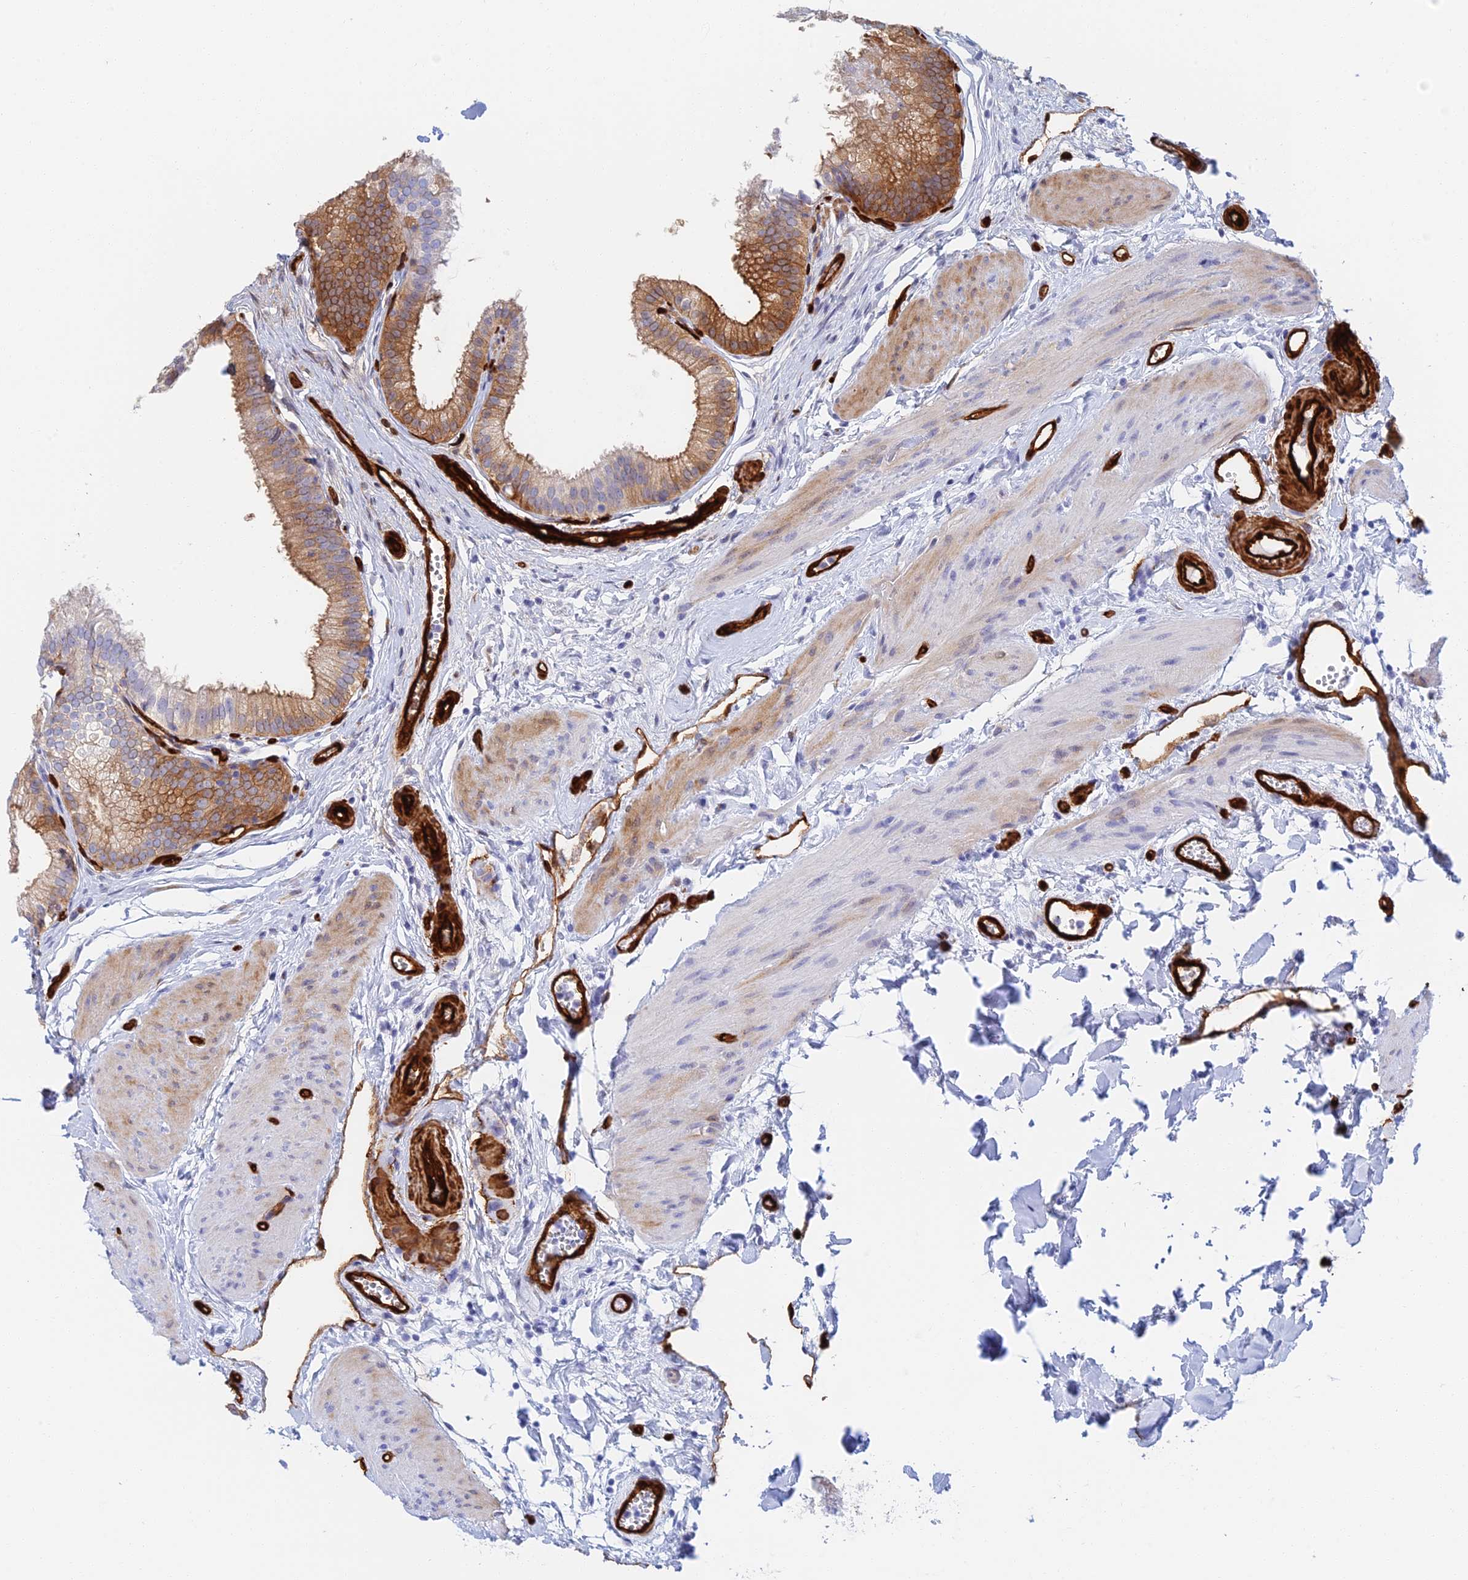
{"staining": {"intensity": "moderate", "quantity": "25%-75%", "location": "cytoplasmic/membranous,nuclear"}, "tissue": "gallbladder", "cell_type": "Glandular cells", "image_type": "normal", "snomed": [{"axis": "morphology", "description": "Normal tissue, NOS"}, {"axis": "topography", "description": "Gallbladder"}], "caption": "This is a histology image of IHC staining of normal gallbladder, which shows moderate positivity in the cytoplasmic/membranous,nuclear of glandular cells.", "gene": "CRIP2", "patient": {"sex": "female", "age": 54}}